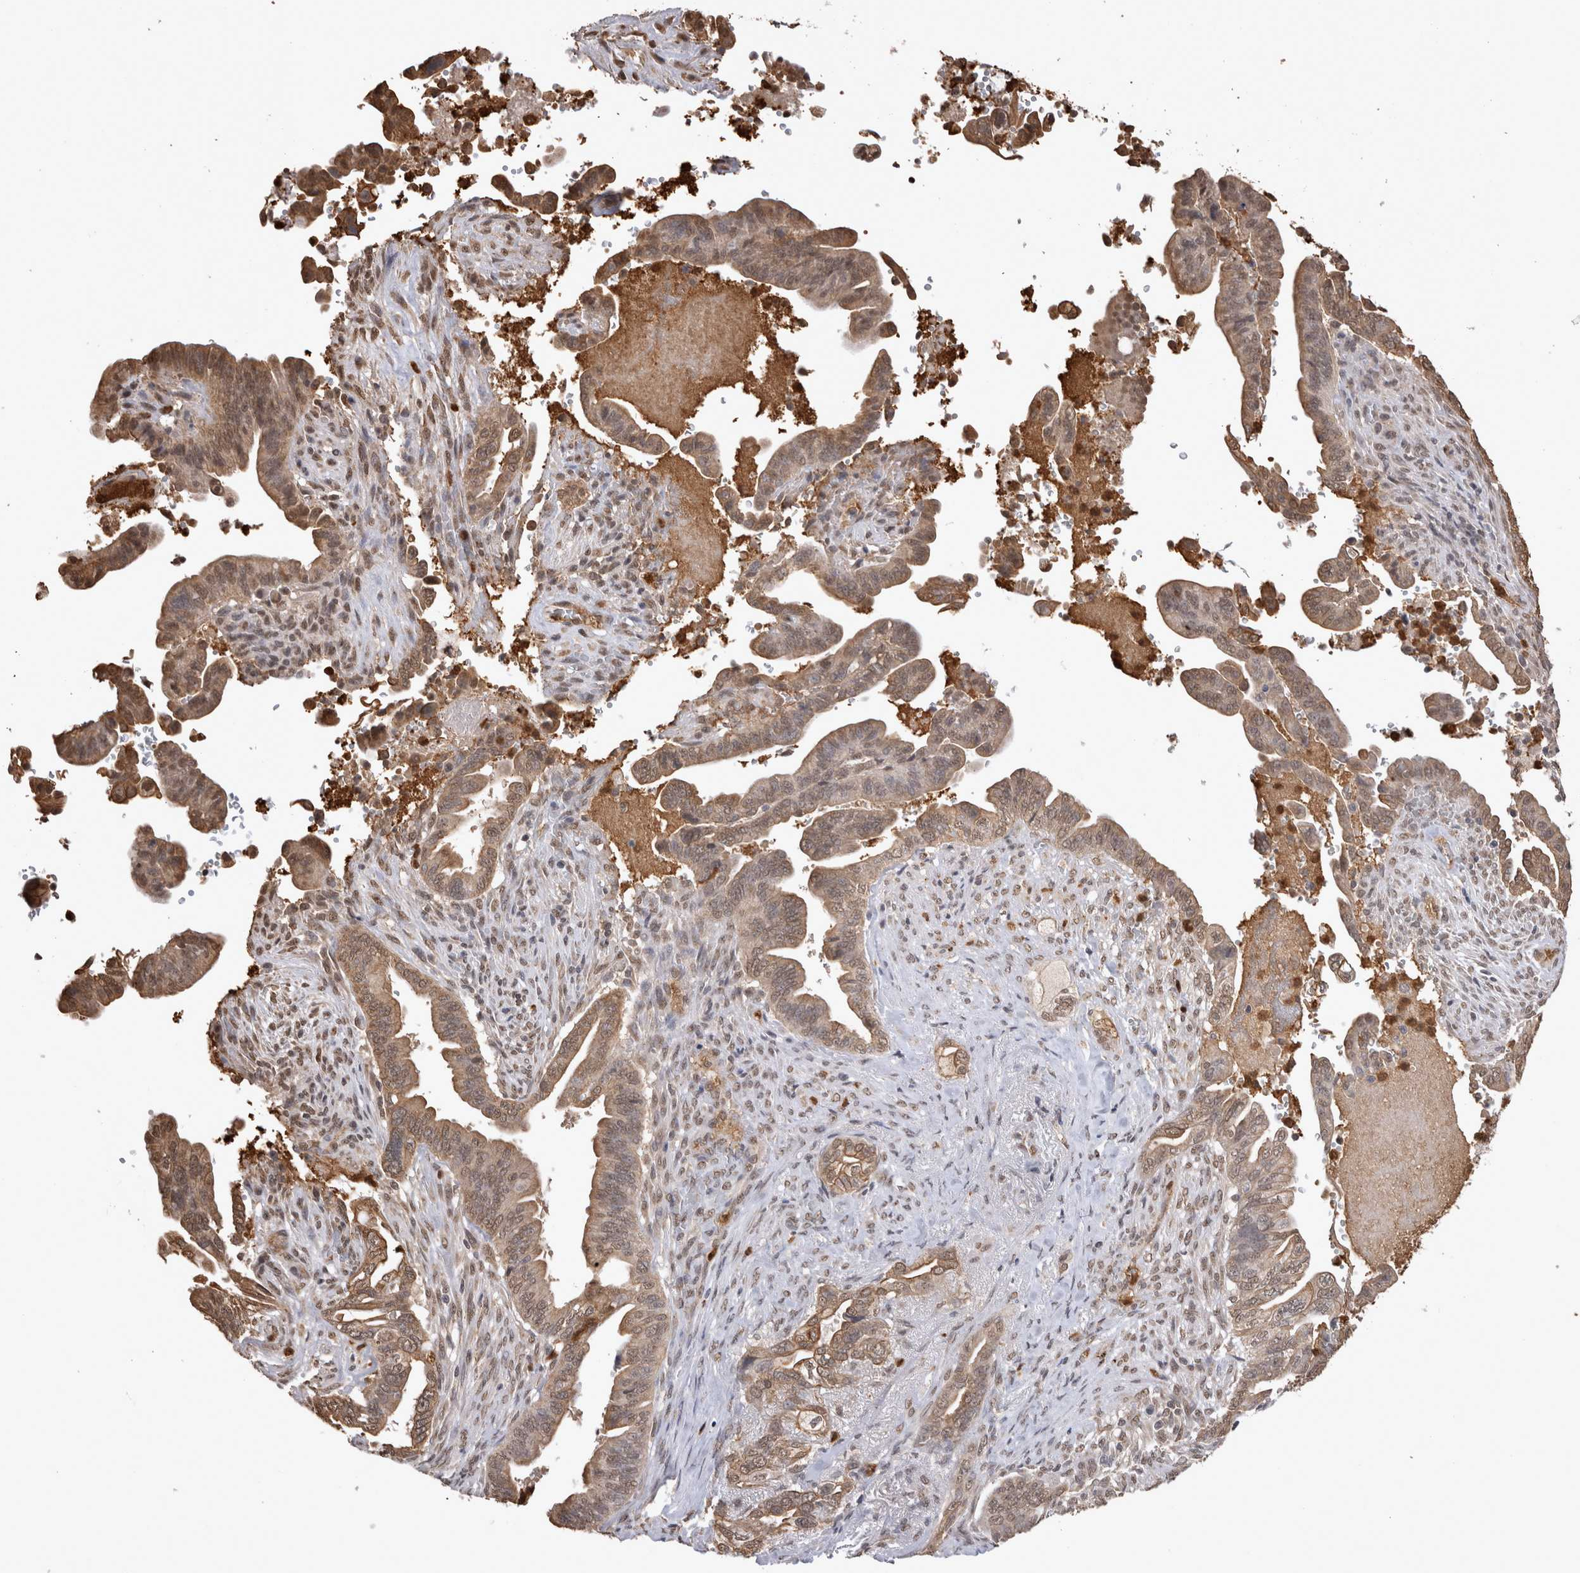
{"staining": {"intensity": "moderate", "quantity": ">75%", "location": "cytoplasmic/membranous,nuclear"}, "tissue": "pancreatic cancer", "cell_type": "Tumor cells", "image_type": "cancer", "snomed": [{"axis": "morphology", "description": "Adenocarcinoma, NOS"}, {"axis": "topography", "description": "Pancreas"}], "caption": "Immunohistochemistry (IHC) (DAB (3,3'-diaminobenzidine)) staining of pancreatic cancer (adenocarcinoma) reveals moderate cytoplasmic/membranous and nuclear protein expression in about >75% of tumor cells.", "gene": "PAK4", "patient": {"sex": "male", "age": 70}}